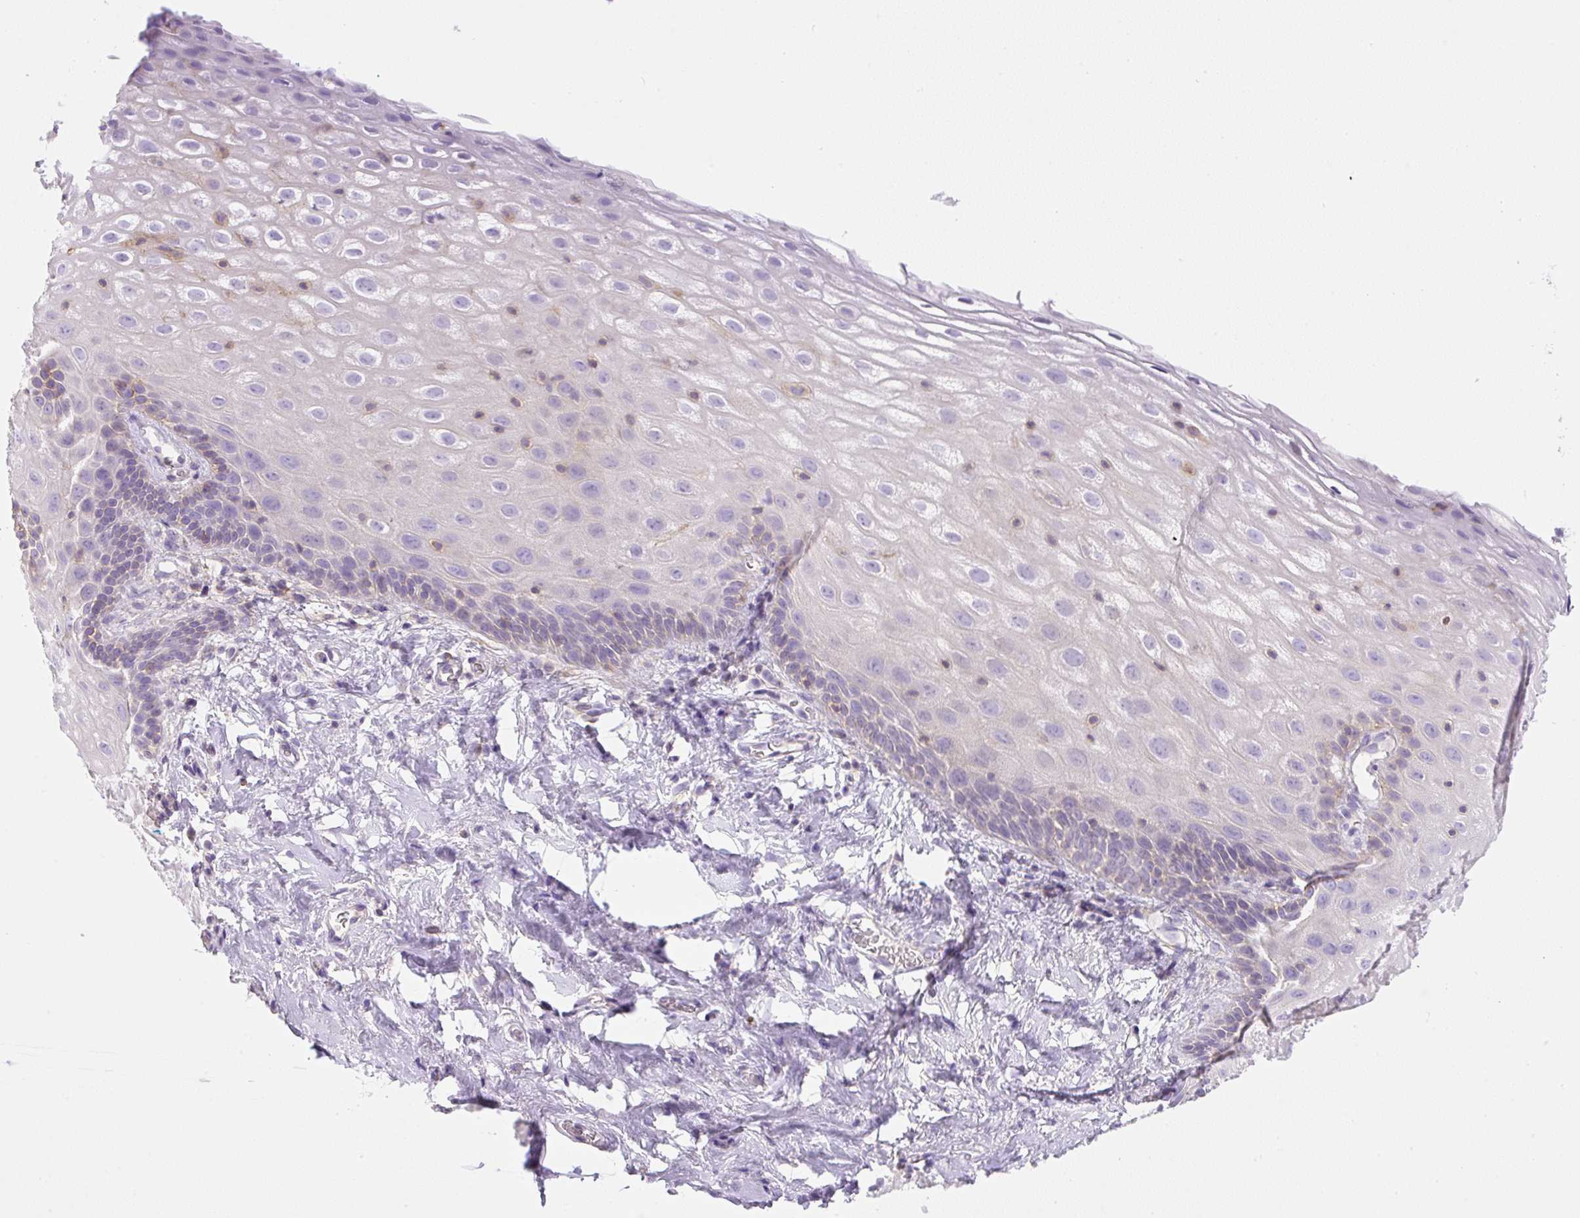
{"staining": {"intensity": "weak", "quantity": "<25%", "location": "cytoplasmic/membranous"}, "tissue": "vagina", "cell_type": "Squamous epithelial cells", "image_type": "normal", "snomed": [{"axis": "morphology", "description": "Normal tissue, NOS"}, {"axis": "morphology", "description": "Adenocarcinoma, NOS"}, {"axis": "topography", "description": "Rectum"}, {"axis": "topography", "description": "Vagina"}, {"axis": "topography", "description": "Peripheral nerve tissue"}], "caption": "A high-resolution histopathology image shows immunohistochemistry (IHC) staining of normal vagina, which shows no significant staining in squamous epithelial cells. (Stains: DAB (3,3'-diaminobenzidine) IHC with hematoxylin counter stain, Microscopy: brightfield microscopy at high magnification).", "gene": "PIP5KL1", "patient": {"sex": "female", "age": 71}}